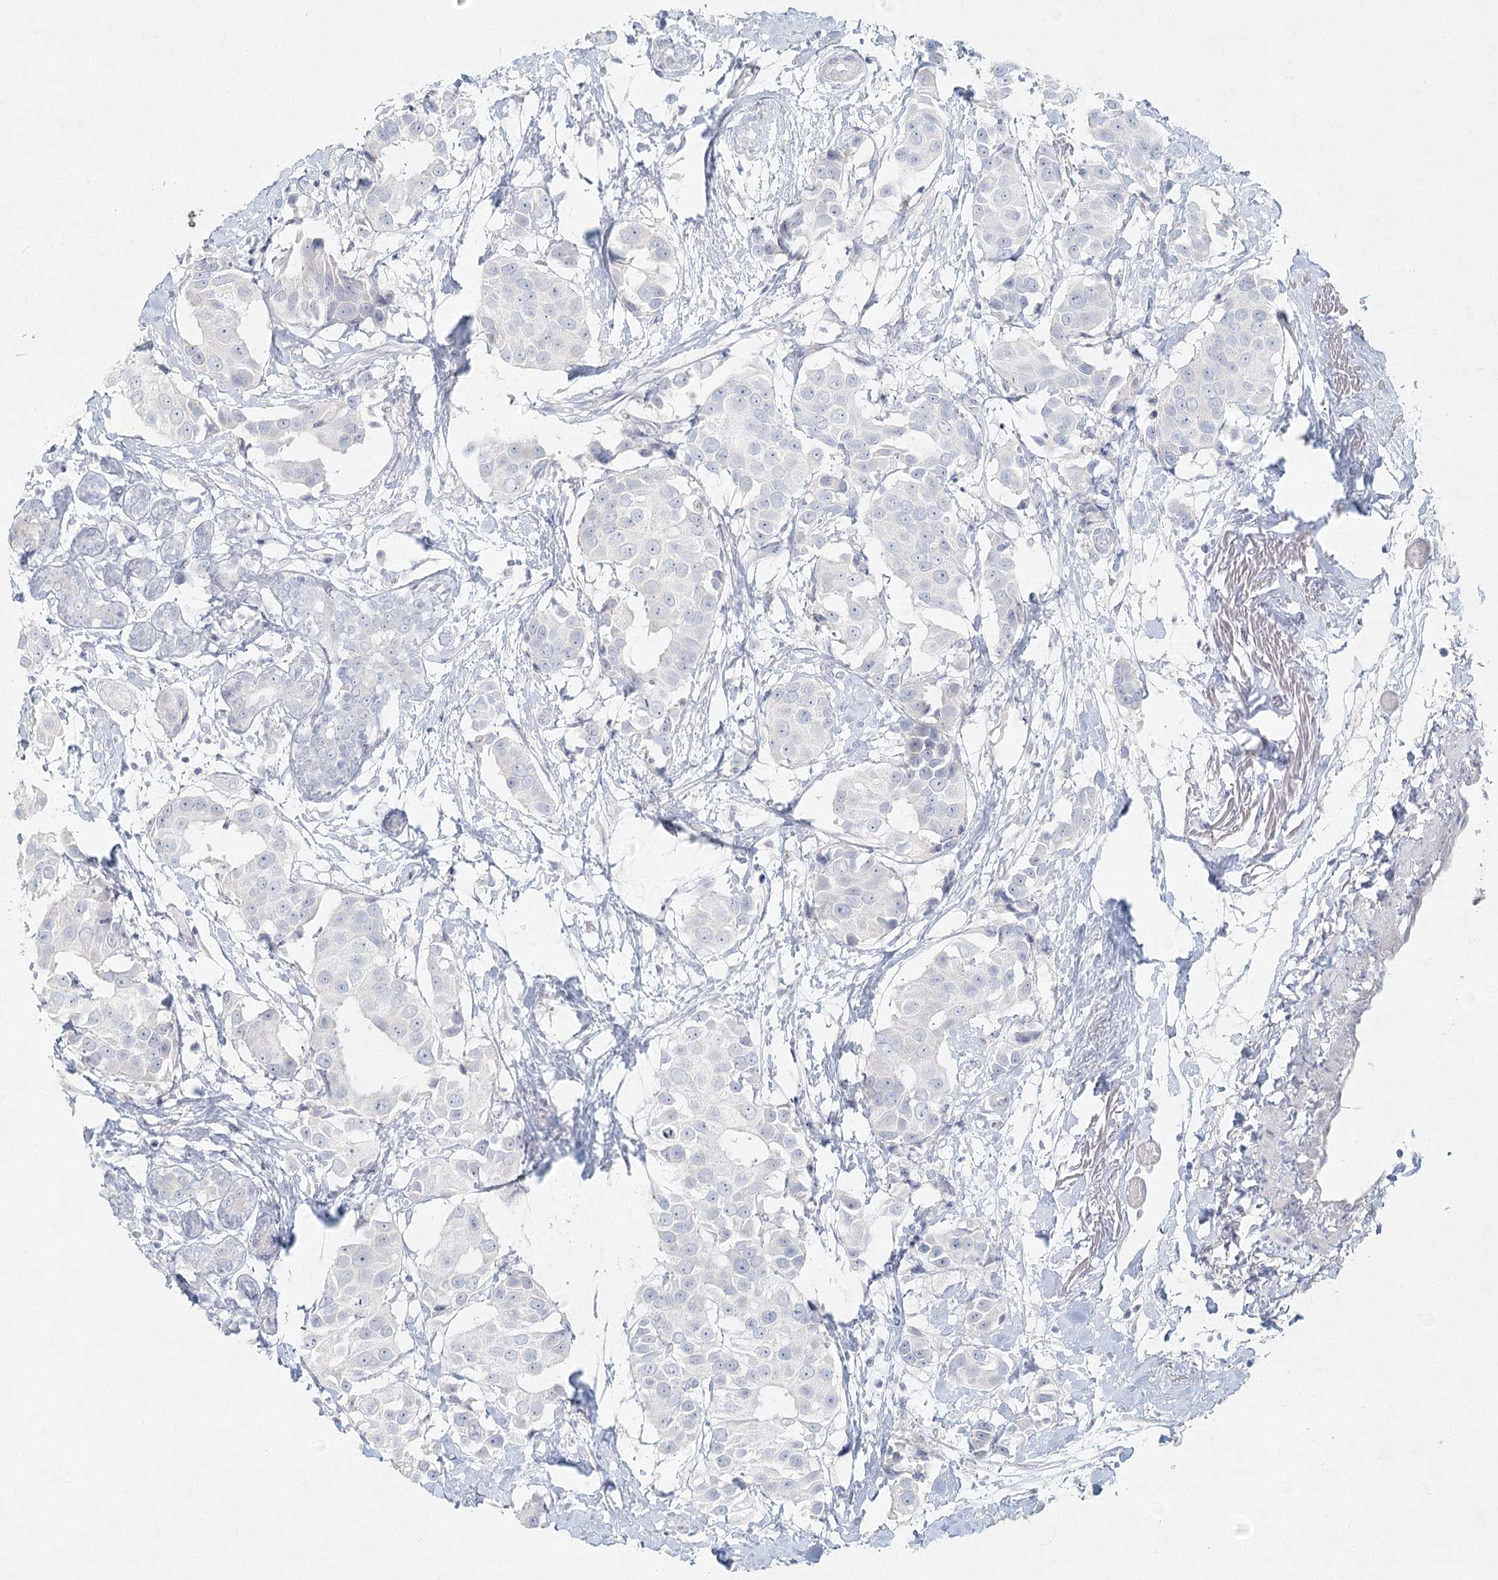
{"staining": {"intensity": "negative", "quantity": "none", "location": "none"}, "tissue": "breast cancer", "cell_type": "Tumor cells", "image_type": "cancer", "snomed": [{"axis": "morphology", "description": "Normal tissue, NOS"}, {"axis": "morphology", "description": "Duct carcinoma"}, {"axis": "topography", "description": "Breast"}], "caption": "Protein analysis of breast cancer (intraductal carcinoma) shows no significant expression in tumor cells. The staining was performed using DAB to visualize the protein expression in brown, while the nuclei were stained in blue with hematoxylin (Magnification: 20x).", "gene": "LRP2BP", "patient": {"sex": "female", "age": 39}}